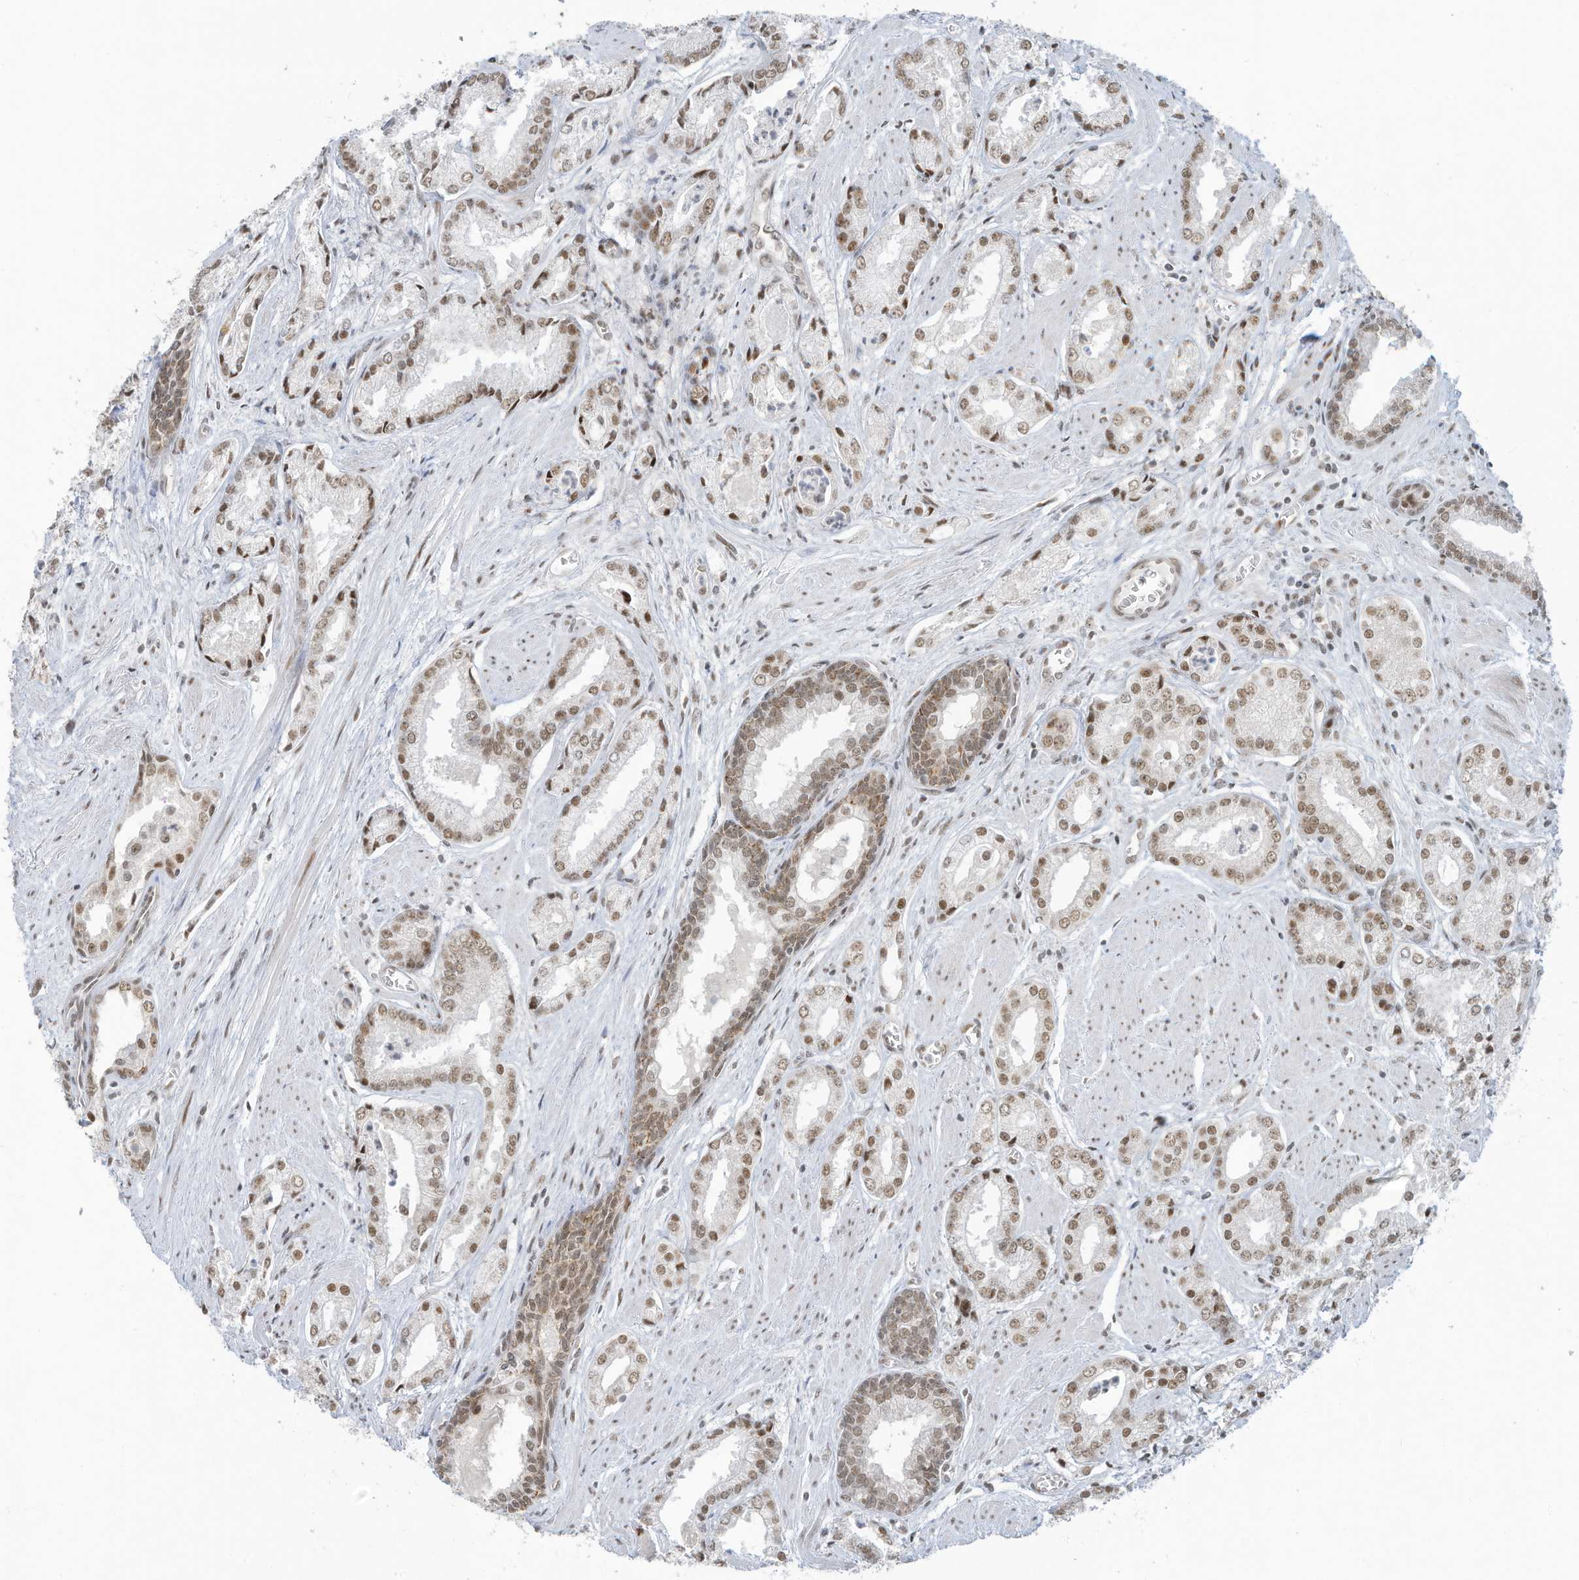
{"staining": {"intensity": "moderate", "quantity": ">75%", "location": "nuclear"}, "tissue": "prostate cancer", "cell_type": "Tumor cells", "image_type": "cancer", "snomed": [{"axis": "morphology", "description": "Adenocarcinoma, Low grade"}, {"axis": "topography", "description": "Prostate"}], "caption": "High-power microscopy captured an immunohistochemistry histopathology image of adenocarcinoma (low-grade) (prostate), revealing moderate nuclear staining in about >75% of tumor cells.", "gene": "ECT2L", "patient": {"sex": "male", "age": 54}}